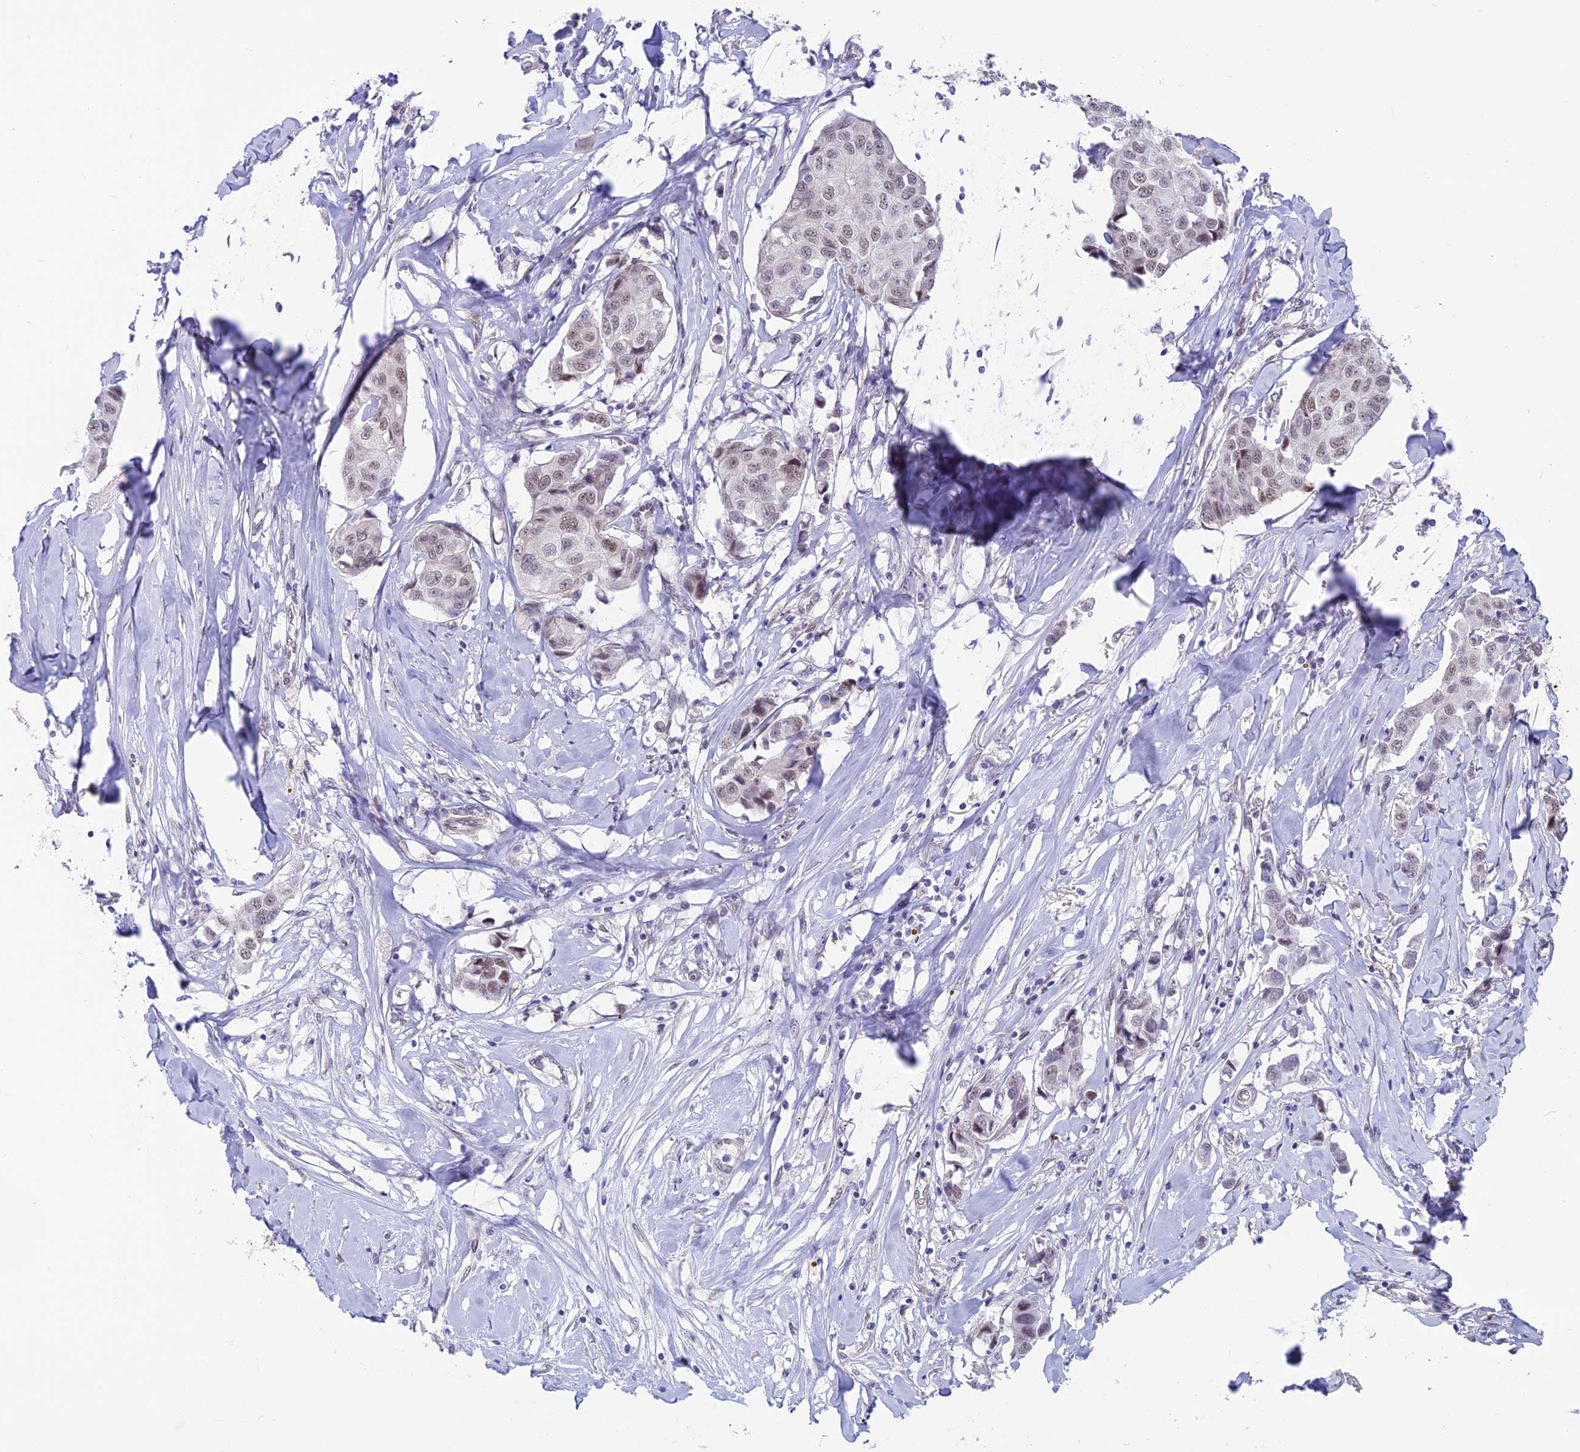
{"staining": {"intensity": "weak", "quantity": "25%-75%", "location": "nuclear"}, "tissue": "breast cancer", "cell_type": "Tumor cells", "image_type": "cancer", "snomed": [{"axis": "morphology", "description": "Duct carcinoma"}, {"axis": "topography", "description": "Breast"}], "caption": "Immunohistochemical staining of human breast cancer shows low levels of weak nuclear protein positivity in about 25%-75% of tumor cells.", "gene": "SRSF5", "patient": {"sex": "female", "age": 80}}